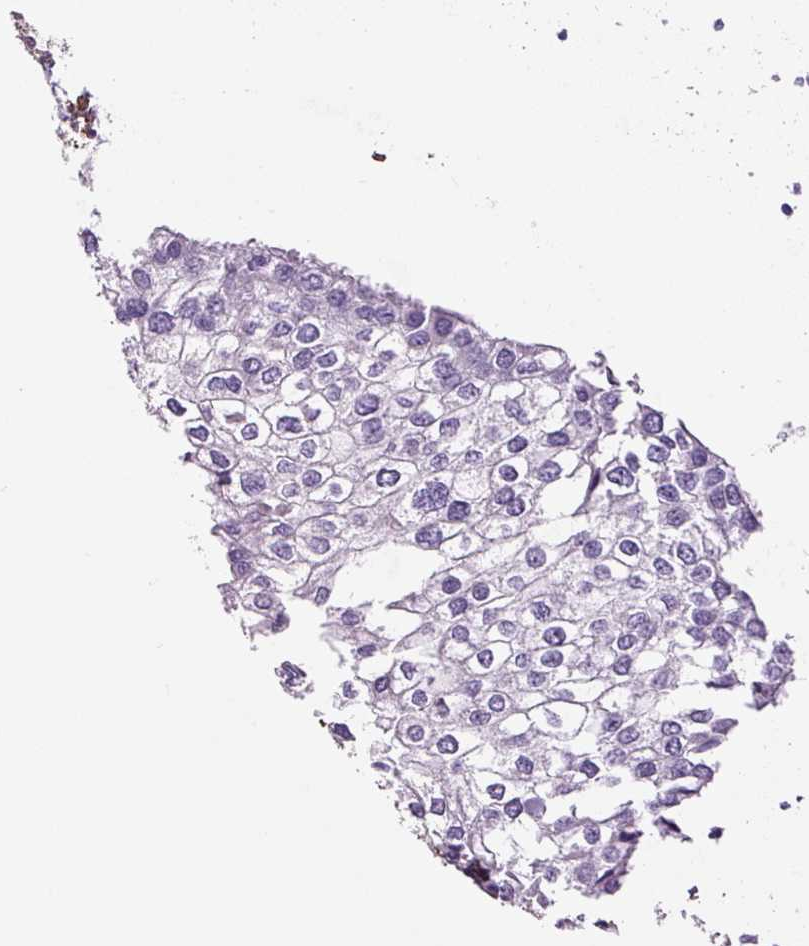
{"staining": {"intensity": "negative", "quantity": "none", "location": "none"}, "tissue": "urothelial cancer", "cell_type": "Tumor cells", "image_type": "cancer", "snomed": [{"axis": "morphology", "description": "Urothelial carcinoma, High grade"}, {"axis": "topography", "description": "Urinary bladder"}], "caption": "IHC histopathology image of urothelial carcinoma (high-grade) stained for a protein (brown), which reveals no positivity in tumor cells. The staining was performed using DAB to visualize the protein expression in brown, while the nuclei were stained in blue with hematoxylin (Magnification: 20x).", "gene": "FBN1", "patient": {"sex": "male", "age": 64}}